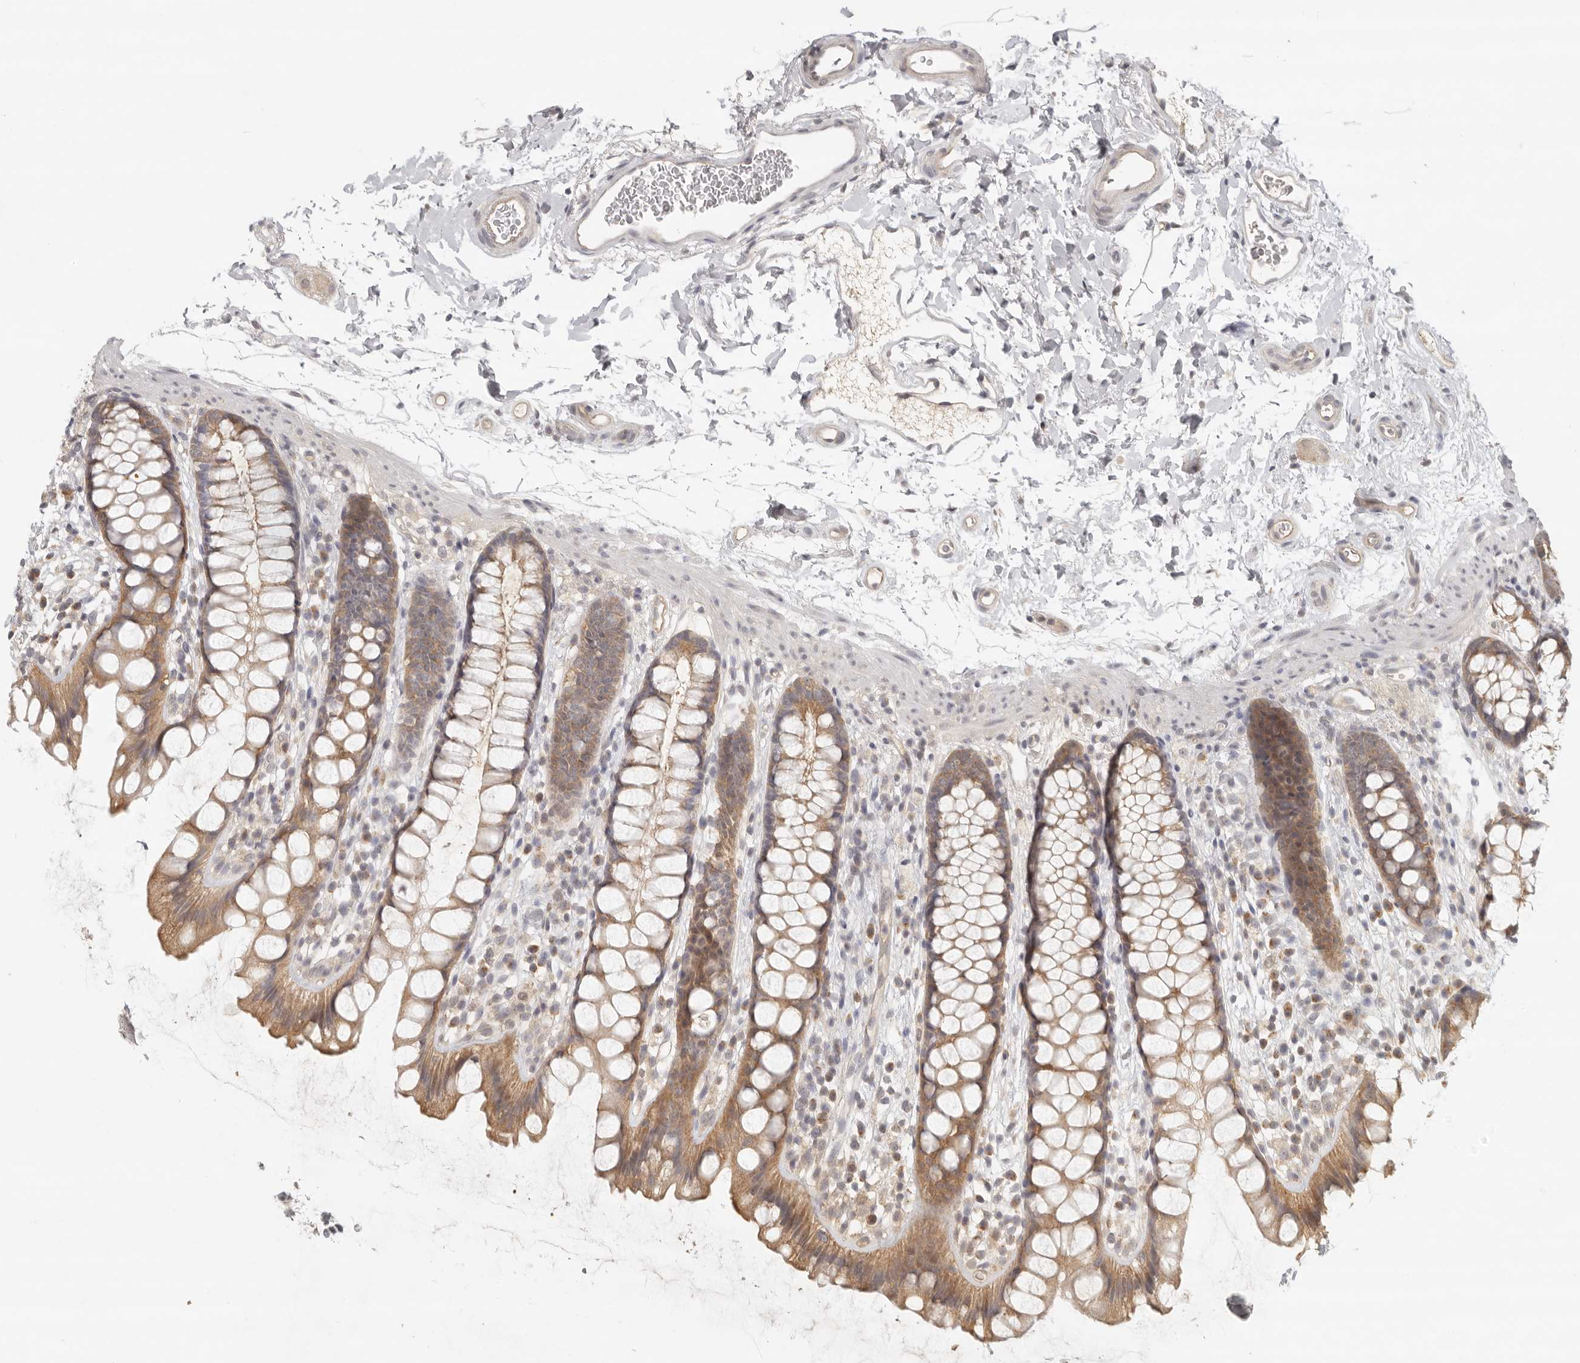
{"staining": {"intensity": "moderate", "quantity": ">75%", "location": "cytoplasmic/membranous"}, "tissue": "rectum", "cell_type": "Glandular cells", "image_type": "normal", "snomed": [{"axis": "morphology", "description": "Normal tissue, NOS"}, {"axis": "topography", "description": "Rectum"}], "caption": "Immunohistochemical staining of benign rectum displays >75% levels of moderate cytoplasmic/membranous protein positivity in about >75% of glandular cells.", "gene": "AHDC1", "patient": {"sex": "female", "age": 65}}